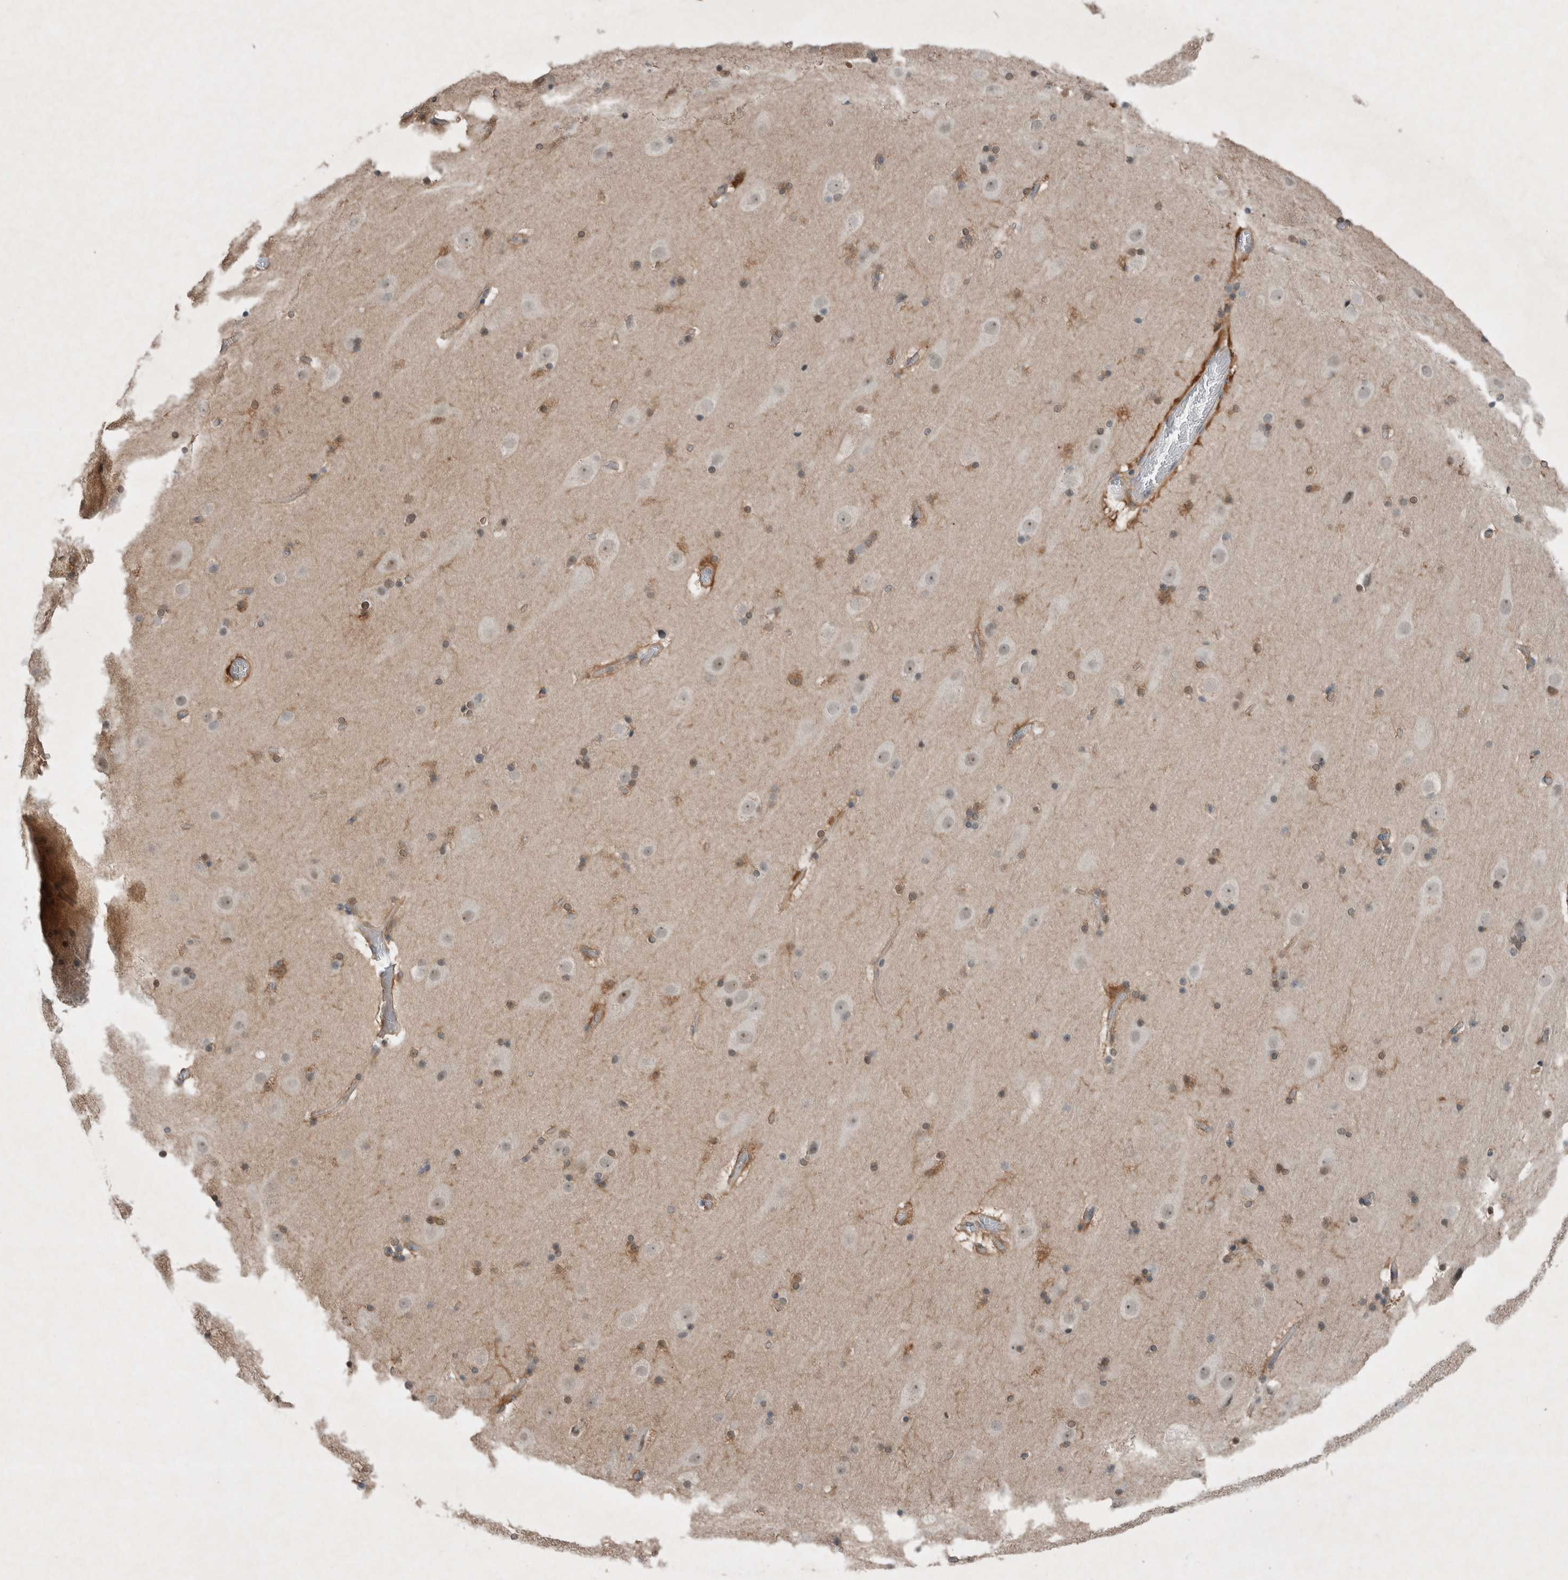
{"staining": {"intensity": "moderate", "quantity": "25%-75%", "location": "cytoplasmic/membranous"}, "tissue": "cerebral cortex", "cell_type": "Endothelial cells", "image_type": "normal", "snomed": [{"axis": "morphology", "description": "Normal tissue, NOS"}, {"axis": "topography", "description": "Cerebral cortex"}], "caption": "The image reveals staining of unremarkable cerebral cortex, revealing moderate cytoplasmic/membranous protein positivity (brown color) within endothelial cells.", "gene": "ENSG00000285245", "patient": {"sex": "male", "age": 57}}